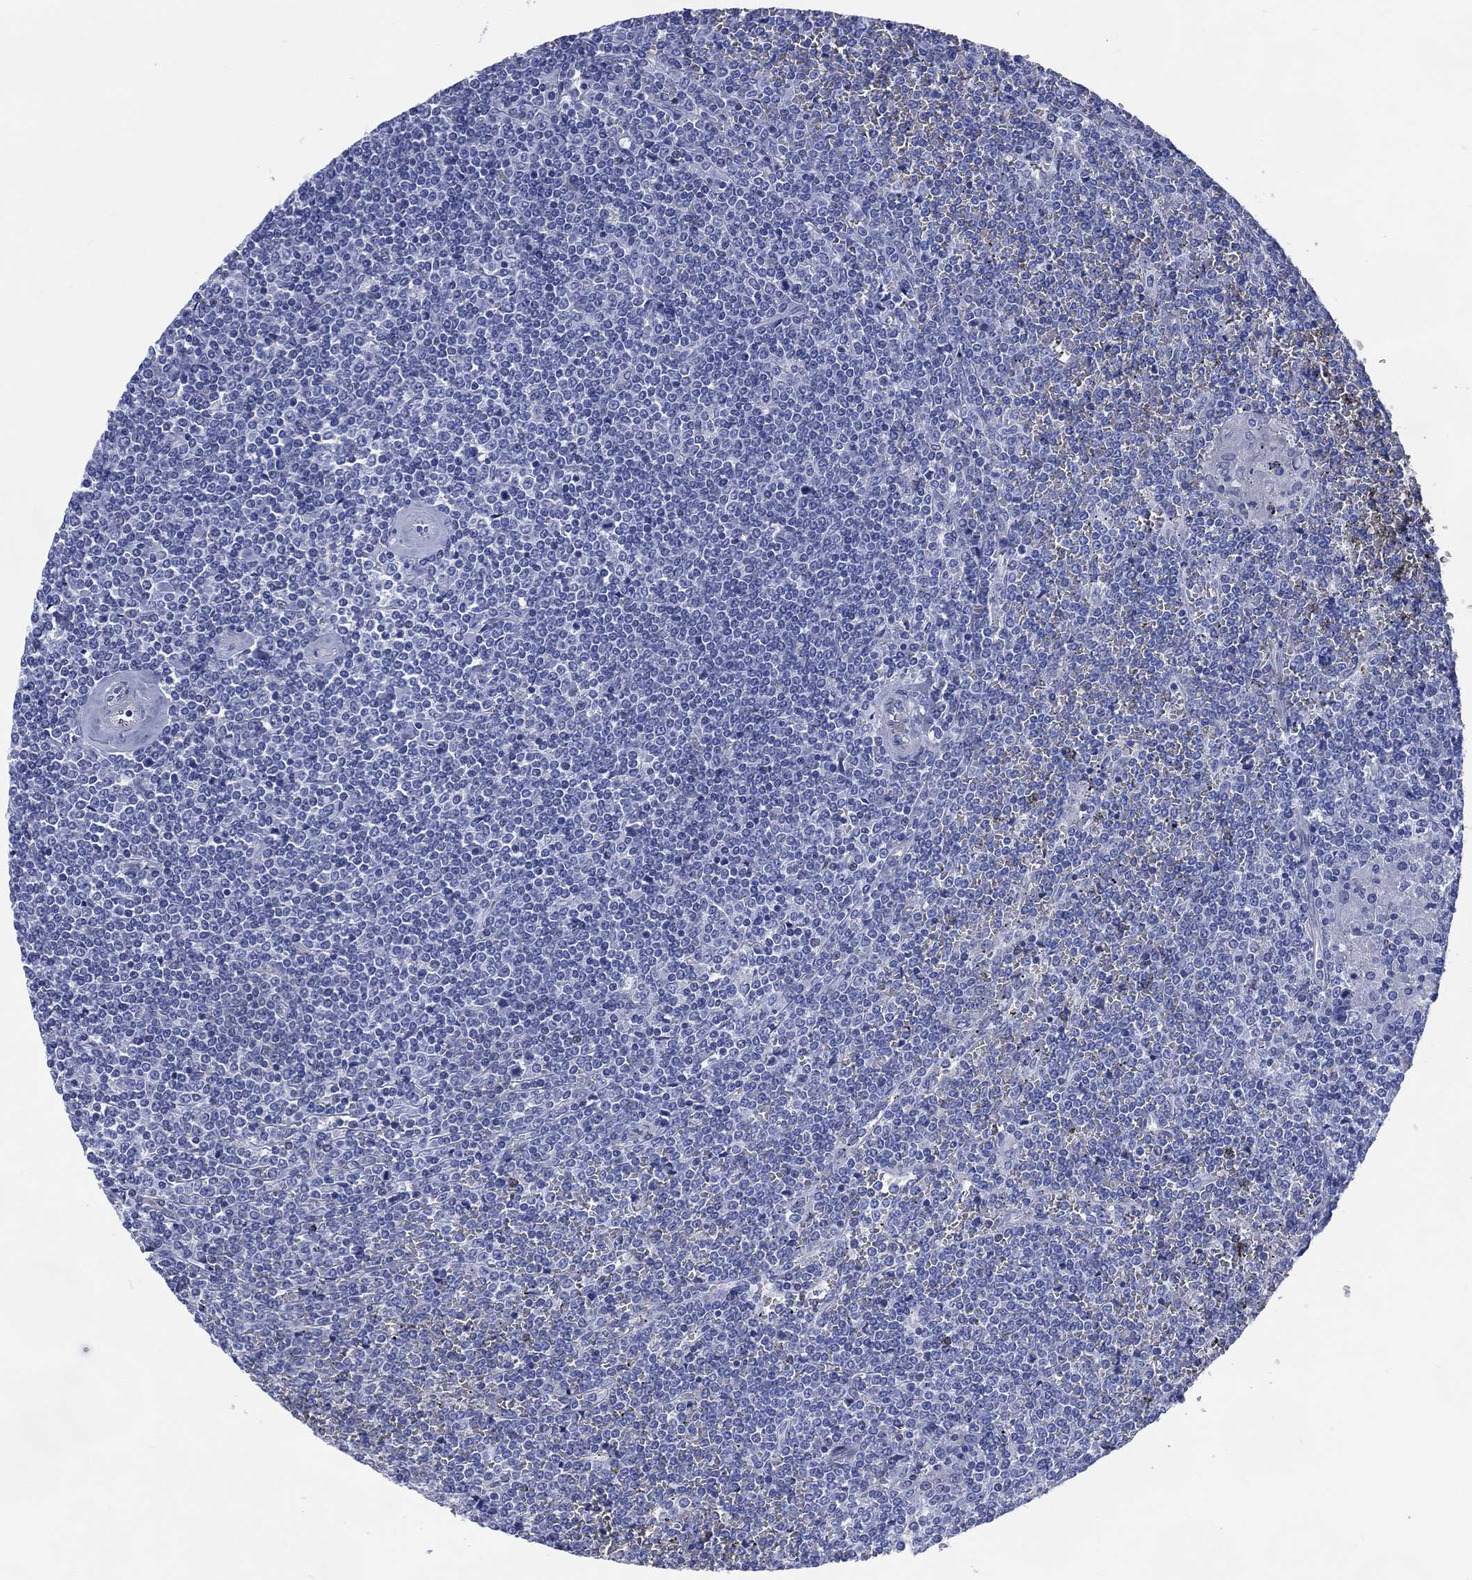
{"staining": {"intensity": "negative", "quantity": "none", "location": "none"}, "tissue": "lymphoma", "cell_type": "Tumor cells", "image_type": "cancer", "snomed": [{"axis": "morphology", "description": "Malignant lymphoma, non-Hodgkin's type, Low grade"}, {"axis": "topography", "description": "Spleen"}], "caption": "This micrograph is of lymphoma stained with immunohistochemistry to label a protein in brown with the nuclei are counter-stained blue. There is no expression in tumor cells. The staining was performed using DAB to visualize the protein expression in brown, while the nuclei were stained in blue with hematoxylin (Magnification: 20x).", "gene": "DDI1", "patient": {"sex": "female", "age": 19}}